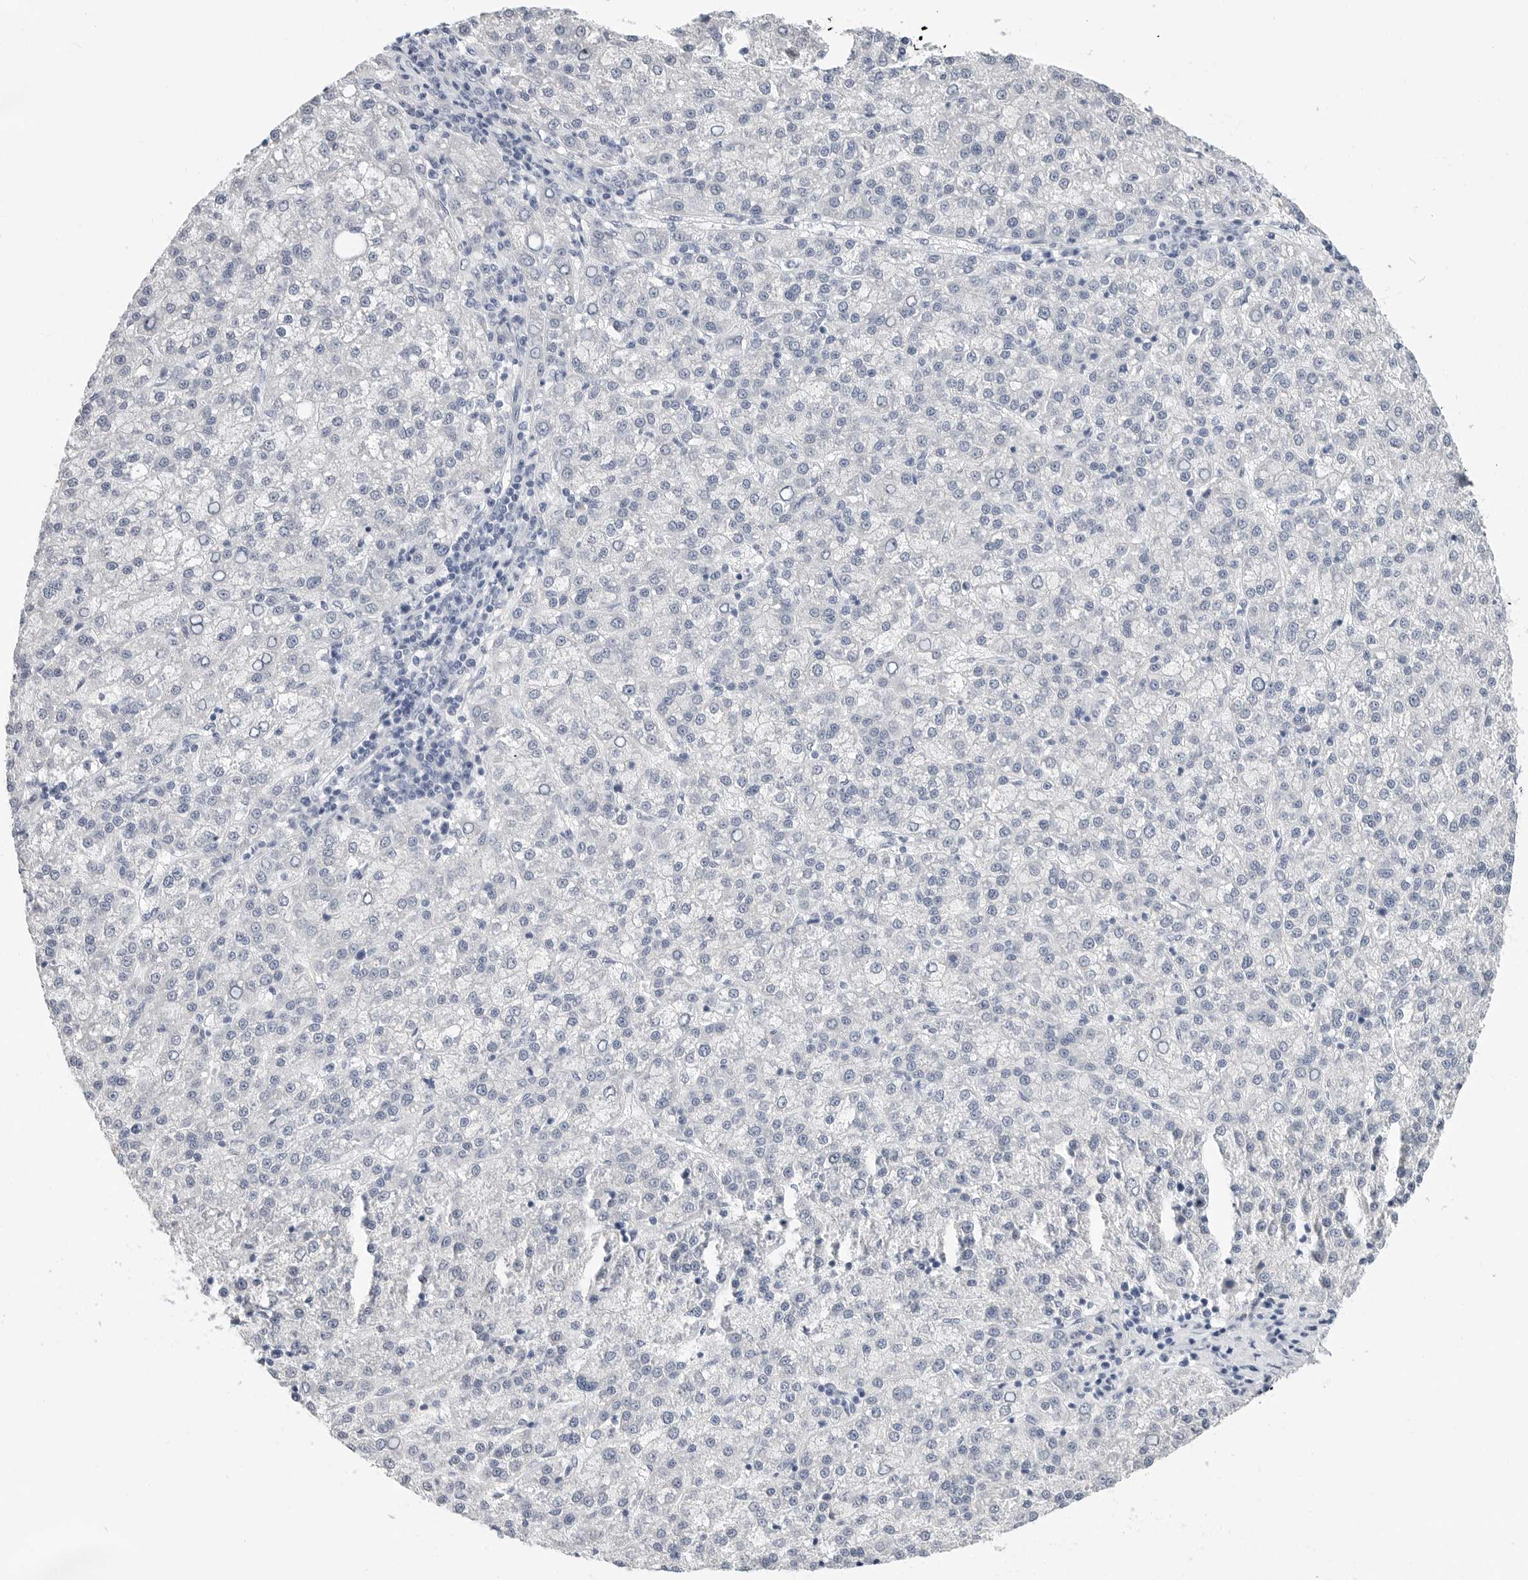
{"staining": {"intensity": "negative", "quantity": "none", "location": "none"}, "tissue": "liver cancer", "cell_type": "Tumor cells", "image_type": "cancer", "snomed": [{"axis": "morphology", "description": "Carcinoma, Hepatocellular, NOS"}, {"axis": "topography", "description": "Liver"}], "caption": "Tumor cells are negative for protein expression in human liver cancer (hepatocellular carcinoma). The staining is performed using DAB (3,3'-diaminobenzidine) brown chromogen with nuclei counter-stained in using hematoxylin.", "gene": "PLN", "patient": {"sex": "female", "age": 58}}